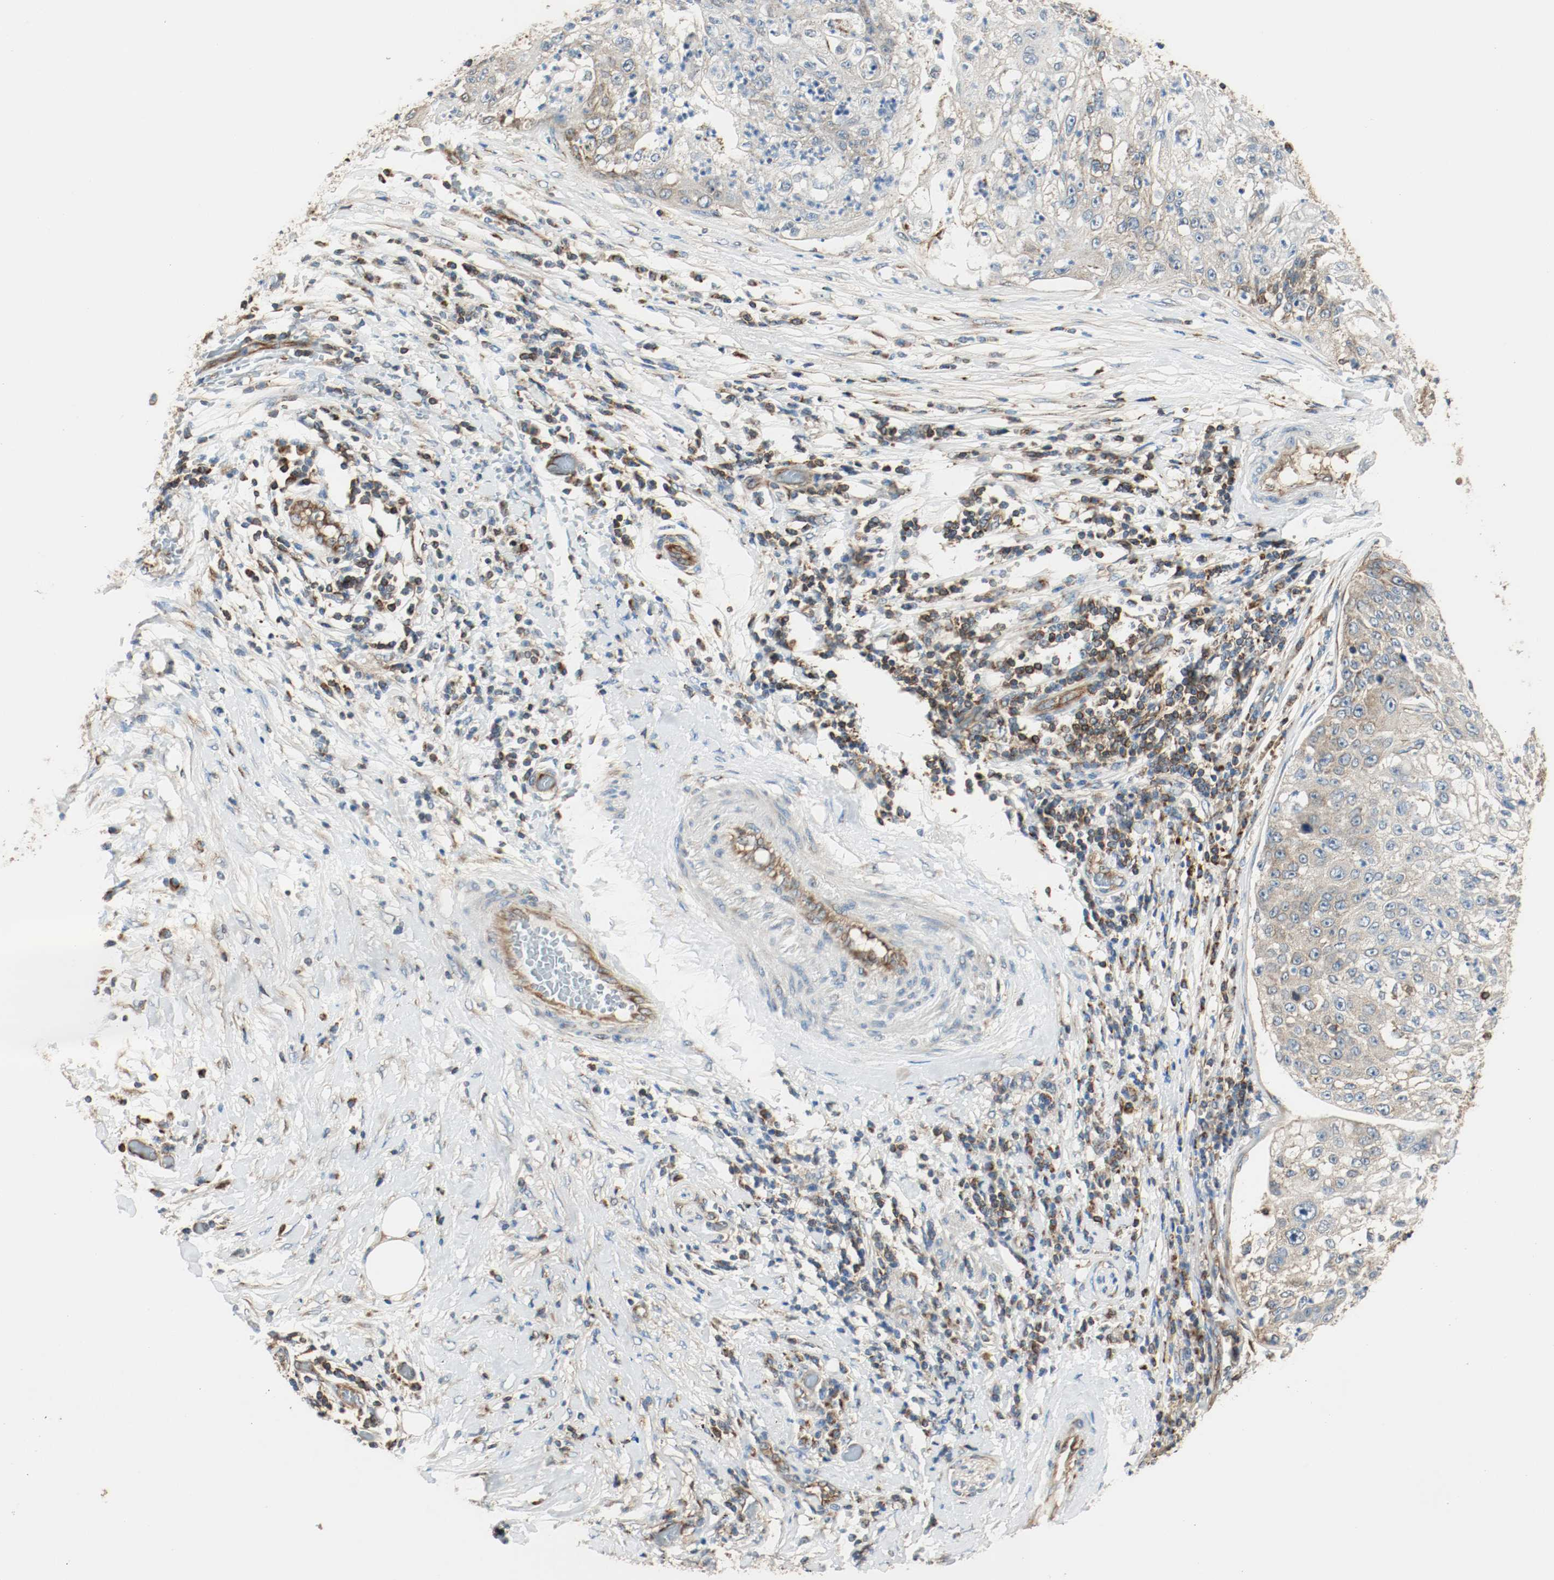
{"staining": {"intensity": "moderate", "quantity": "25%-75%", "location": "cytoplasmic/membranous"}, "tissue": "lung cancer", "cell_type": "Tumor cells", "image_type": "cancer", "snomed": [{"axis": "morphology", "description": "Inflammation, NOS"}, {"axis": "morphology", "description": "Squamous cell carcinoma, NOS"}, {"axis": "topography", "description": "Lymph node"}, {"axis": "topography", "description": "Soft tissue"}, {"axis": "topography", "description": "Lung"}], "caption": "Lung cancer (squamous cell carcinoma) stained with a protein marker reveals moderate staining in tumor cells.", "gene": "PLCG1", "patient": {"sex": "male", "age": 66}}